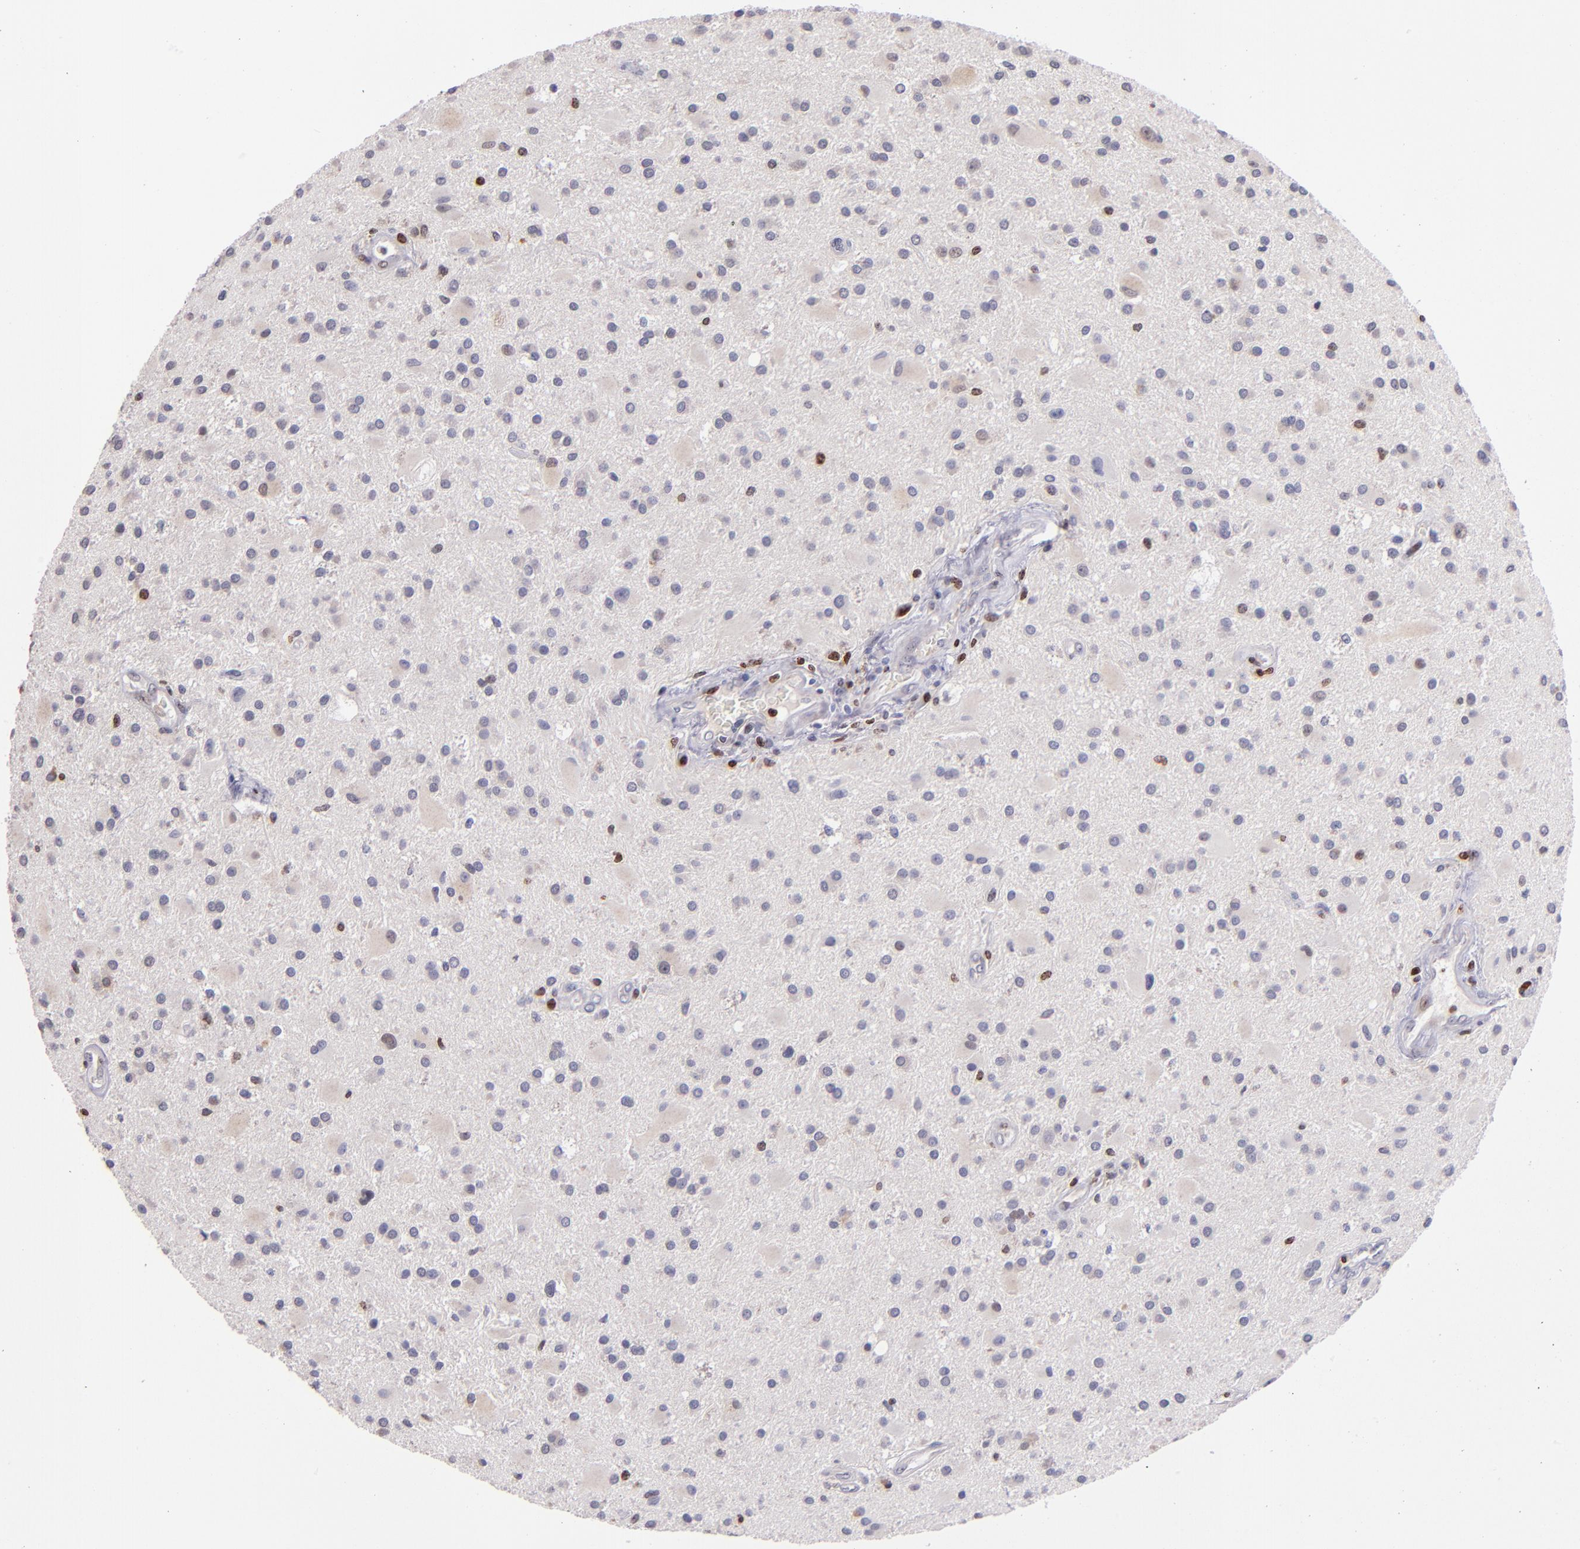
{"staining": {"intensity": "weak", "quantity": "<25%", "location": "nuclear"}, "tissue": "glioma", "cell_type": "Tumor cells", "image_type": "cancer", "snomed": [{"axis": "morphology", "description": "Glioma, malignant, Low grade"}, {"axis": "topography", "description": "Brain"}], "caption": "Tumor cells show no significant positivity in glioma.", "gene": "CDKL5", "patient": {"sex": "male", "age": 58}}